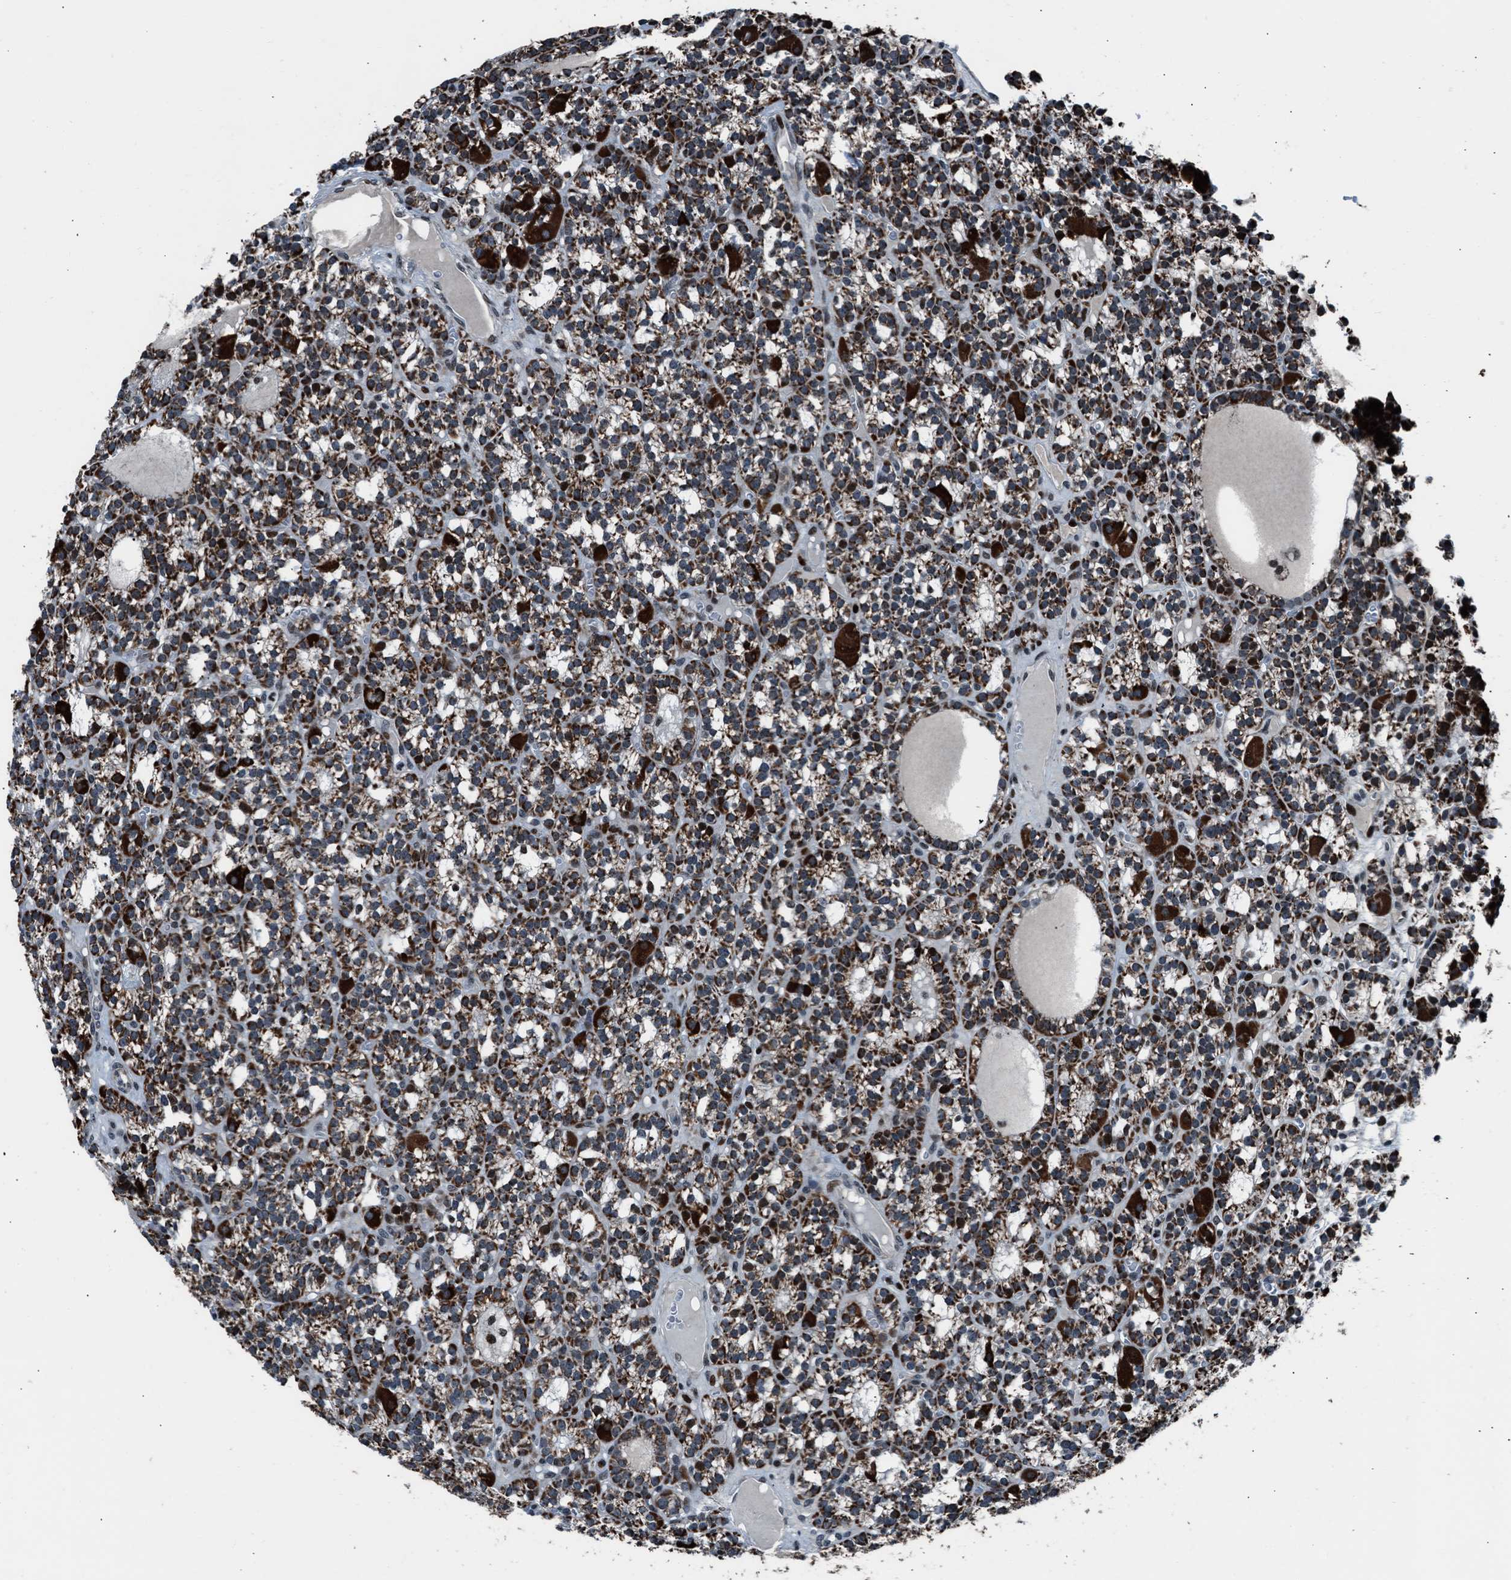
{"staining": {"intensity": "strong", "quantity": ">75%", "location": "cytoplasmic/membranous,nuclear"}, "tissue": "parathyroid gland", "cell_type": "Glandular cells", "image_type": "normal", "snomed": [{"axis": "morphology", "description": "Normal tissue, NOS"}, {"axis": "morphology", "description": "Adenoma, NOS"}, {"axis": "topography", "description": "Parathyroid gland"}], "caption": "A high amount of strong cytoplasmic/membranous,nuclear positivity is seen in approximately >75% of glandular cells in unremarkable parathyroid gland. (Stains: DAB in brown, nuclei in blue, Microscopy: brightfield microscopy at high magnification).", "gene": "MORC3", "patient": {"sex": "female", "age": 58}}